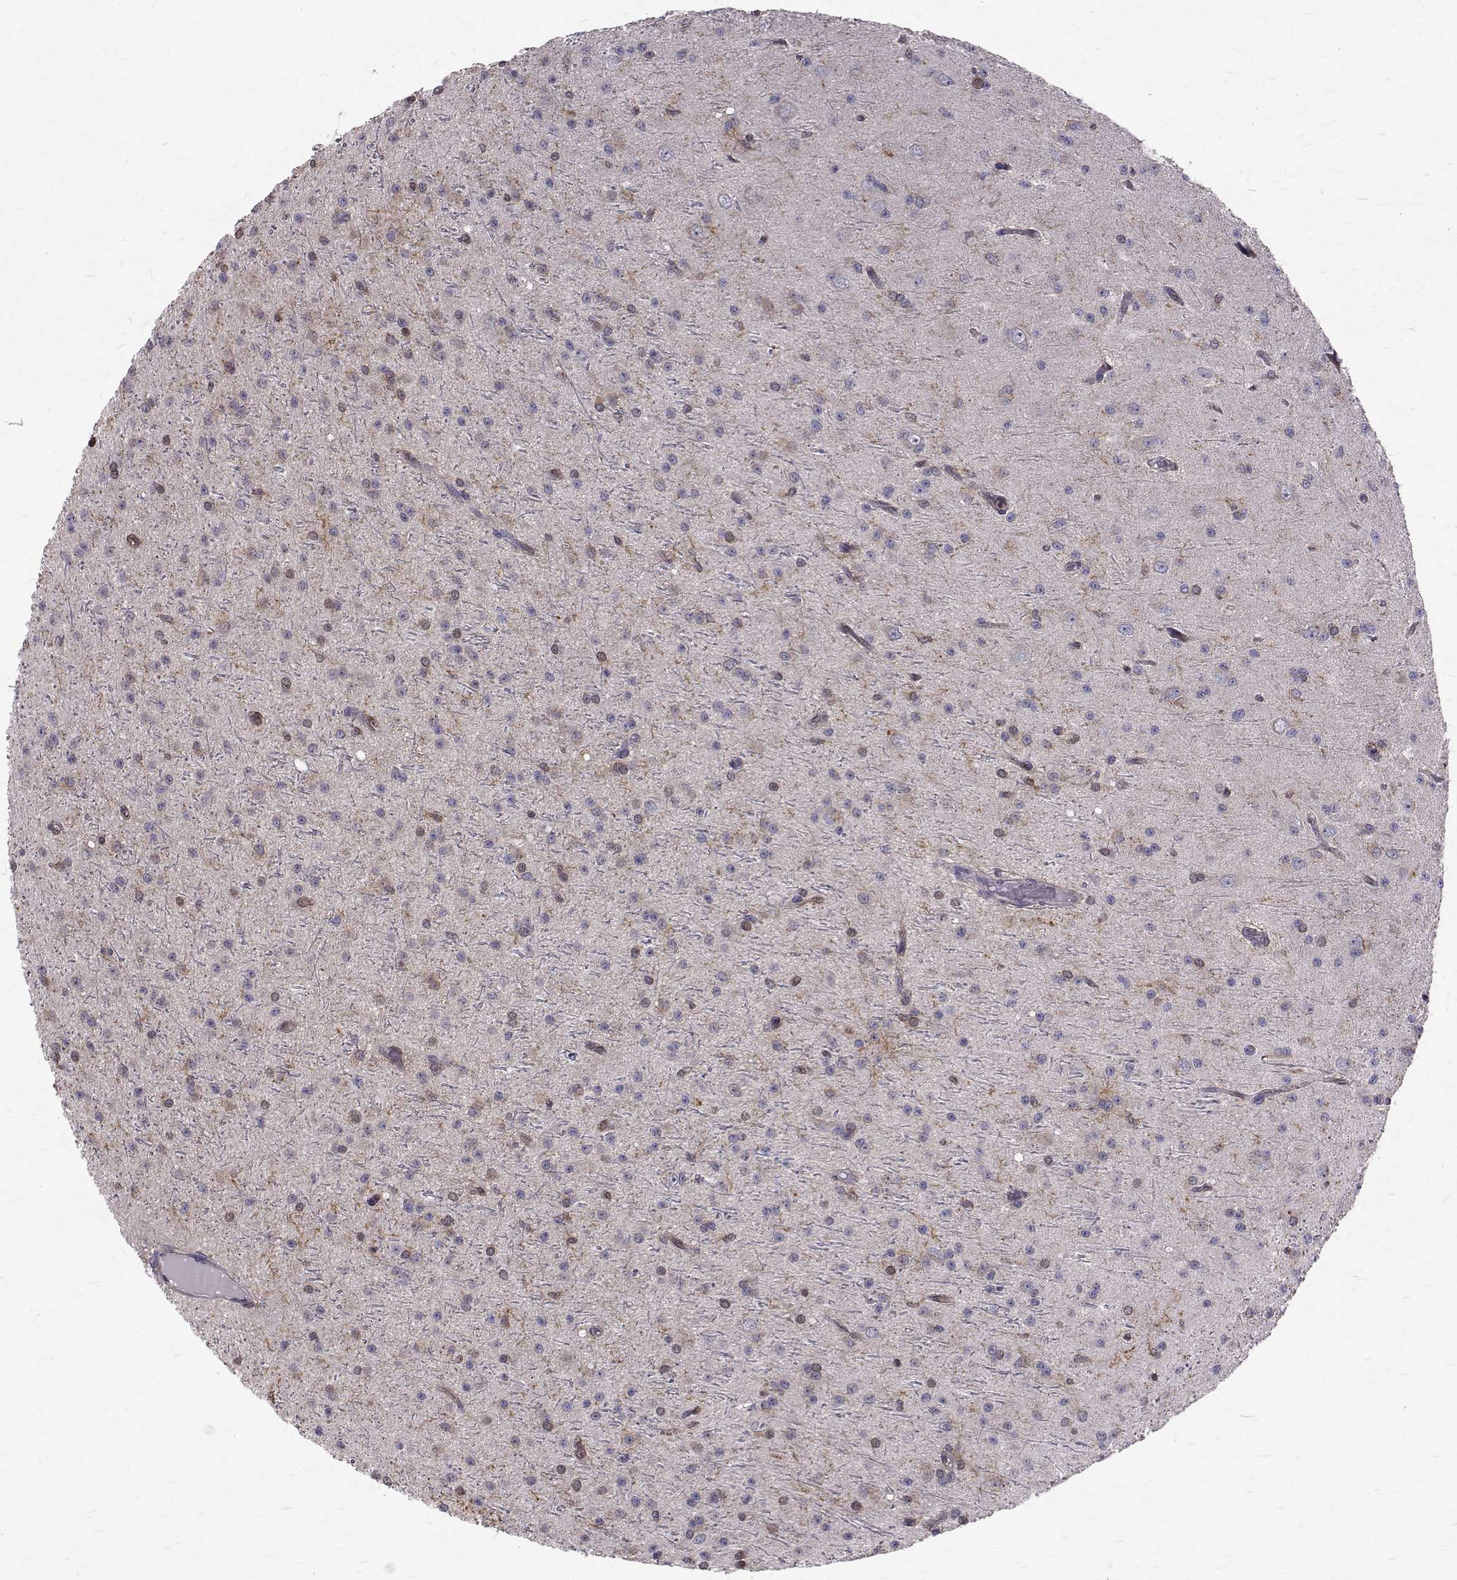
{"staining": {"intensity": "moderate", "quantity": "<25%", "location": "nuclear"}, "tissue": "glioma", "cell_type": "Tumor cells", "image_type": "cancer", "snomed": [{"axis": "morphology", "description": "Glioma, malignant, Low grade"}, {"axis": "topography", "description": "Brain"}], "caption": "This is an image of immunohistochemistry (IHC) staining of glioma, which shows moderate staining in the nuclear of tumor cells.", "gene": "CCDC89", "patient": {"sex": "male", "age": 27}}